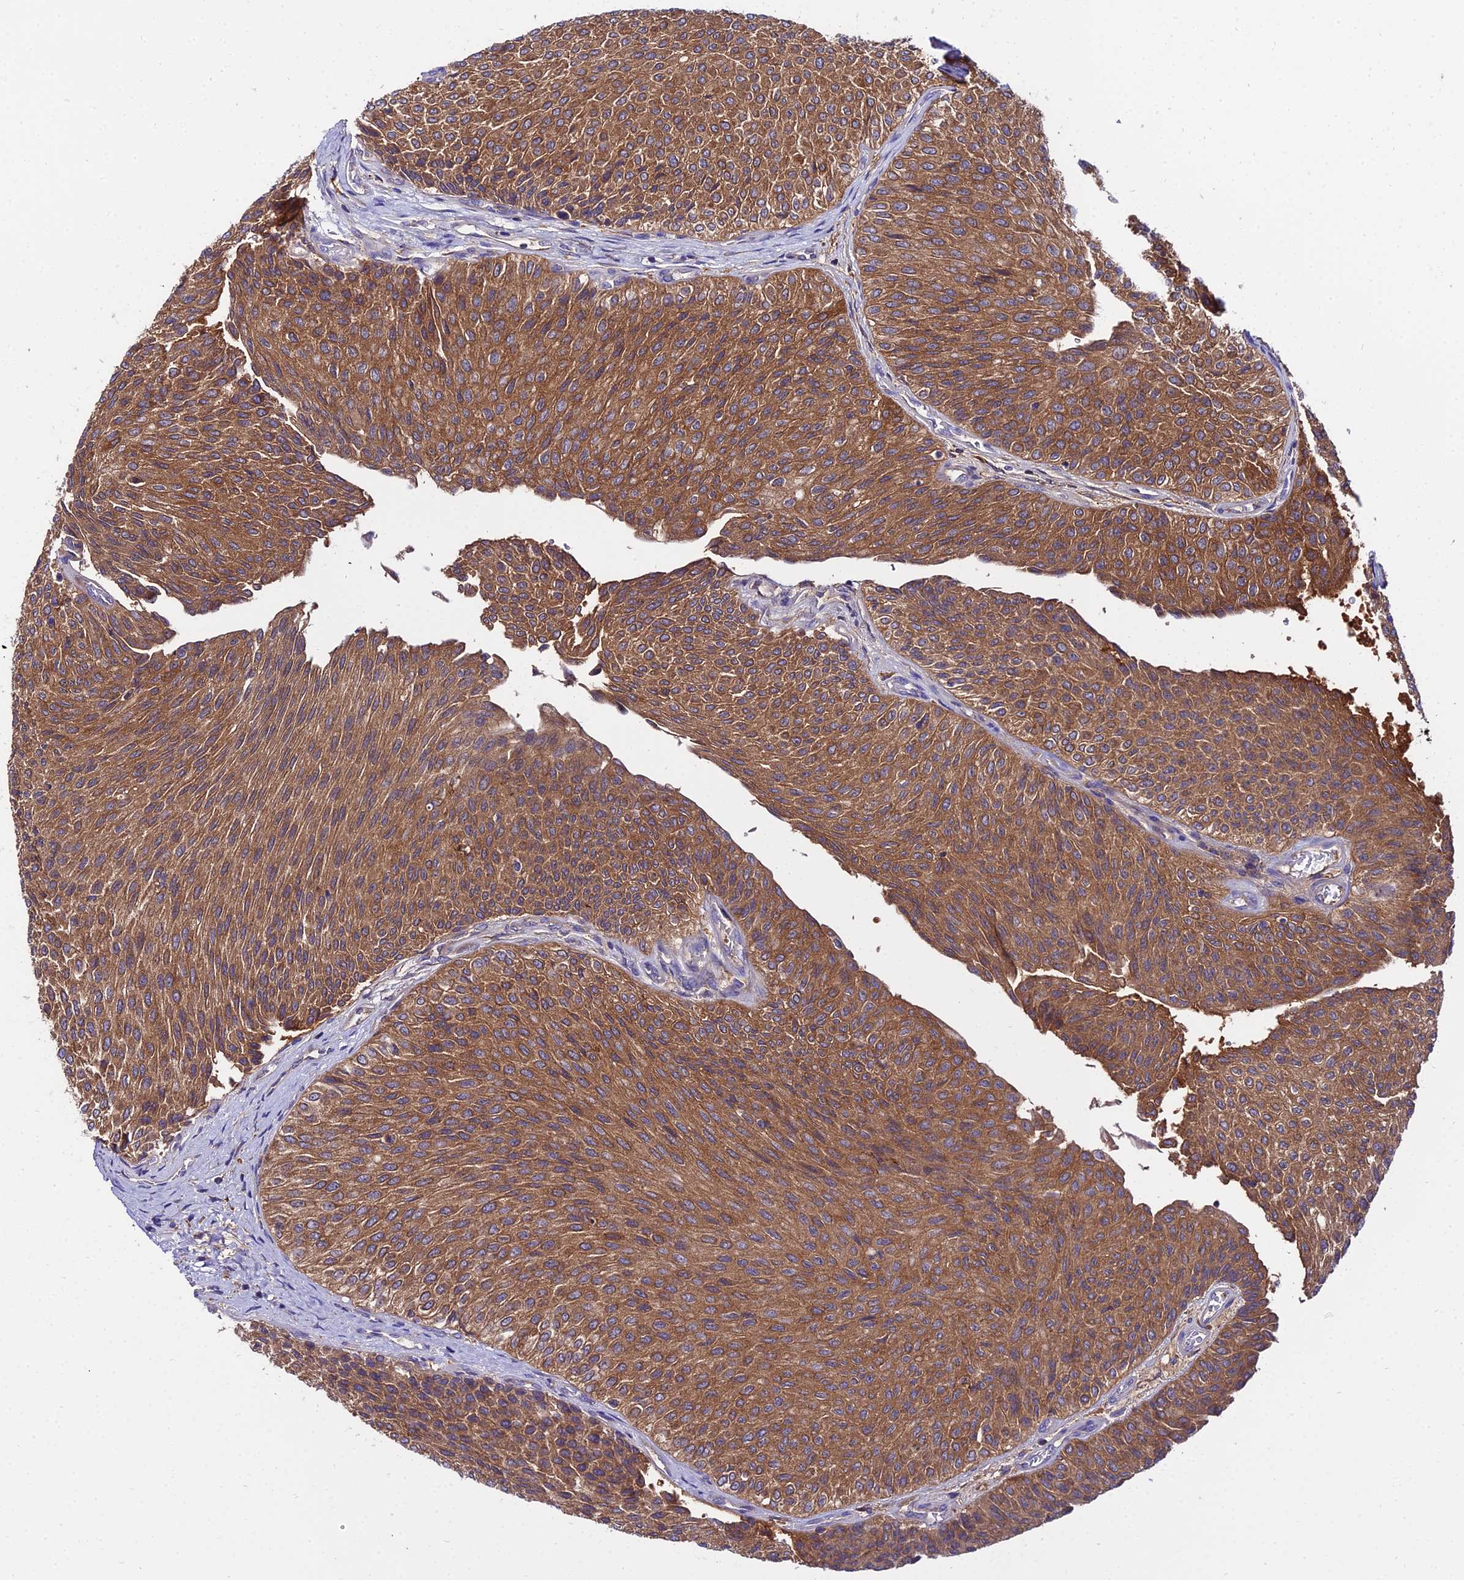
{"staining": {"intensity": "moderate", "quantity": ">75%", "location": "cytoplasmic/membranous"}, "tissue": "urothelial cancer", "cell_type": "Tumor cells", "image_type": "cancer", "snomed": [{"axis": "morphology", "description": "Urothelial carcinoma, Low grade"}, {"axis": "topography", "description": "Urinary bladder"}], "caption": "Immunohistochemical staining of human urothelial cancer shows medium levels of moderate cytoplasmic/membranous positivity in approximately >75% of tumor cells.", "gene": "C2orf69", "patient": {"sex": "male", "age": 78}}